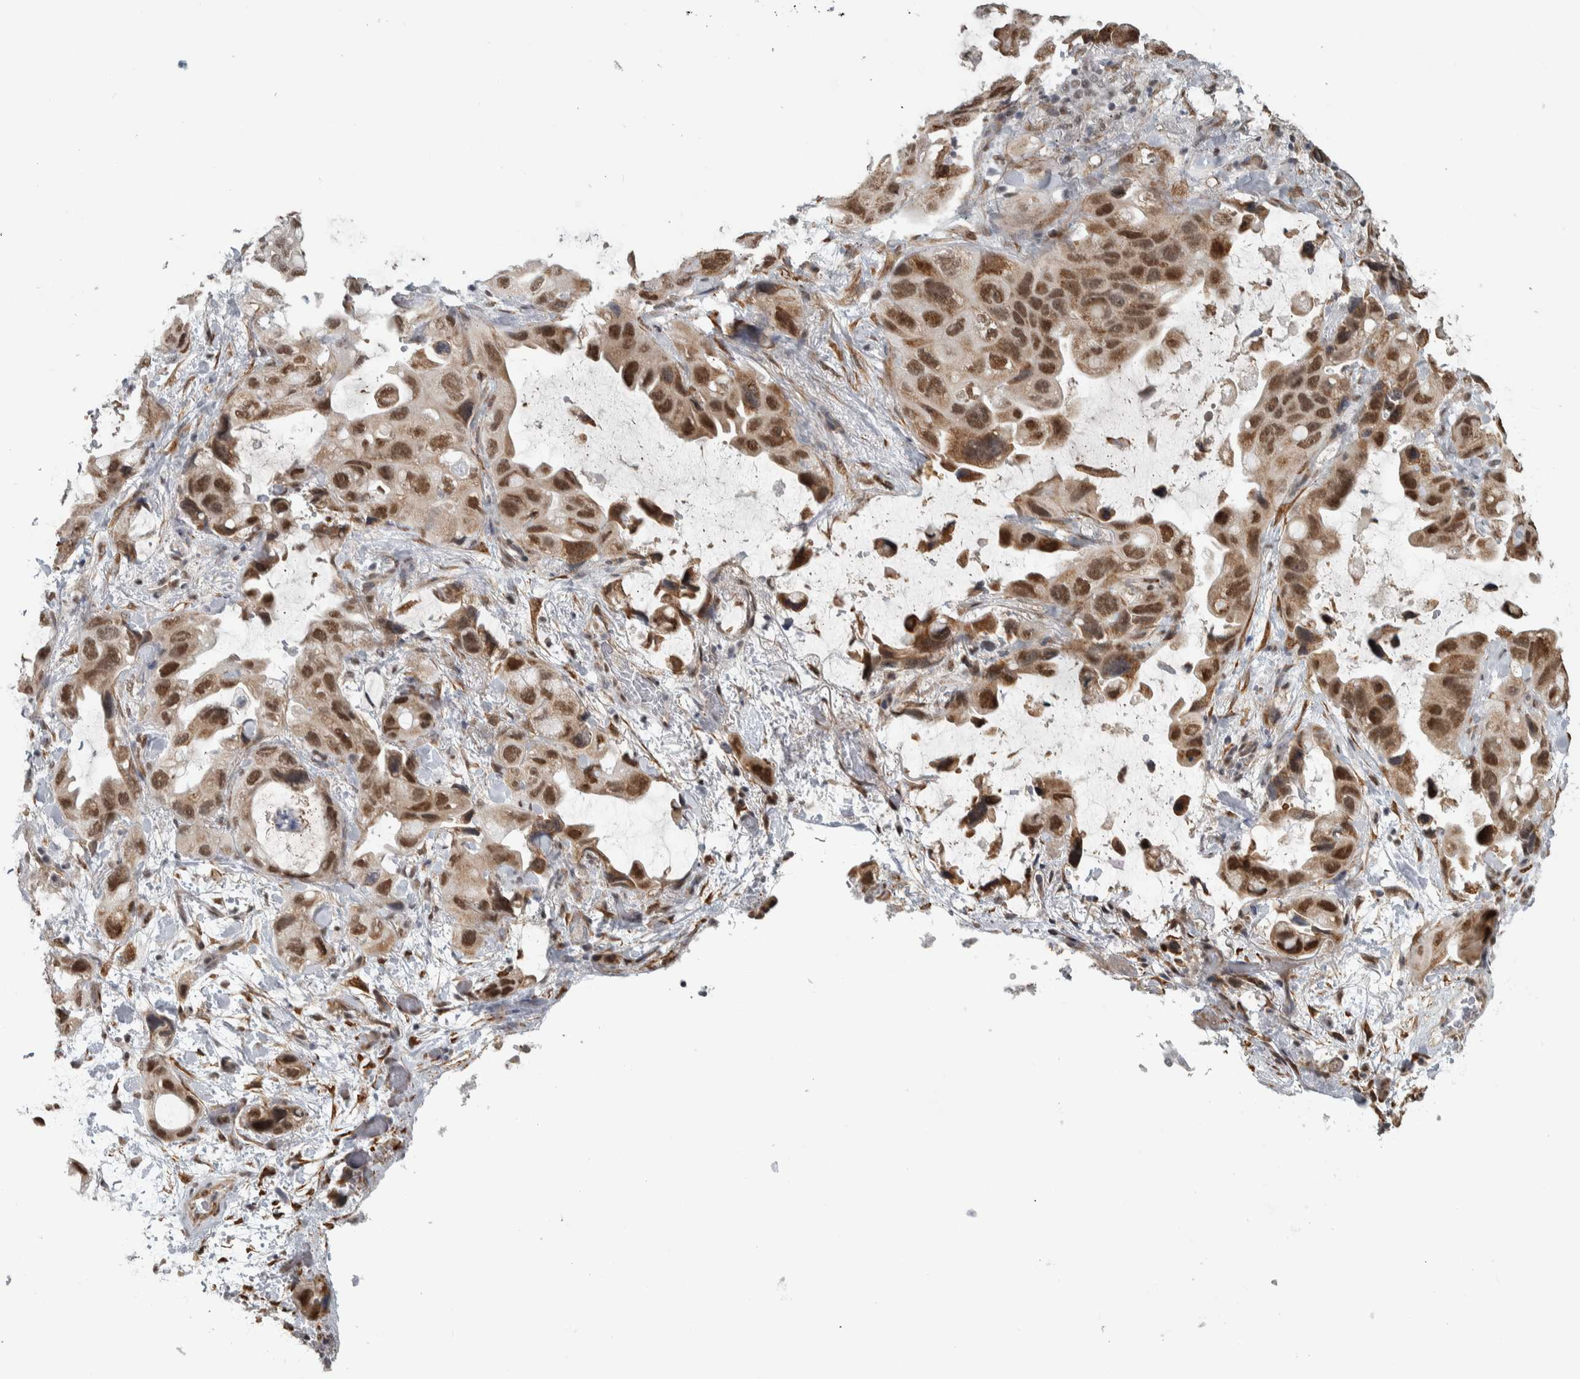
{"staining": {"intensity": "strong", "quantity": ">75%", "location": "nuclear"}, "tissue": "lung cancer", "cell_type": "Tumor cells", "image_type": "cancer", "snomed": [{"axis": "morphology", "description": "Squamous cell carcinoma, NOS"}, {"axis": "topography", "description": "Lung"}], "caption": "A micrograph showing strong nuclear staining in about >75% of tumor cells in lung squamous cell carcinoma, as visualized by brown immunohistochemical staining.", "gene": "DDX42", "patient": {"sex": "female", "age": 73}}